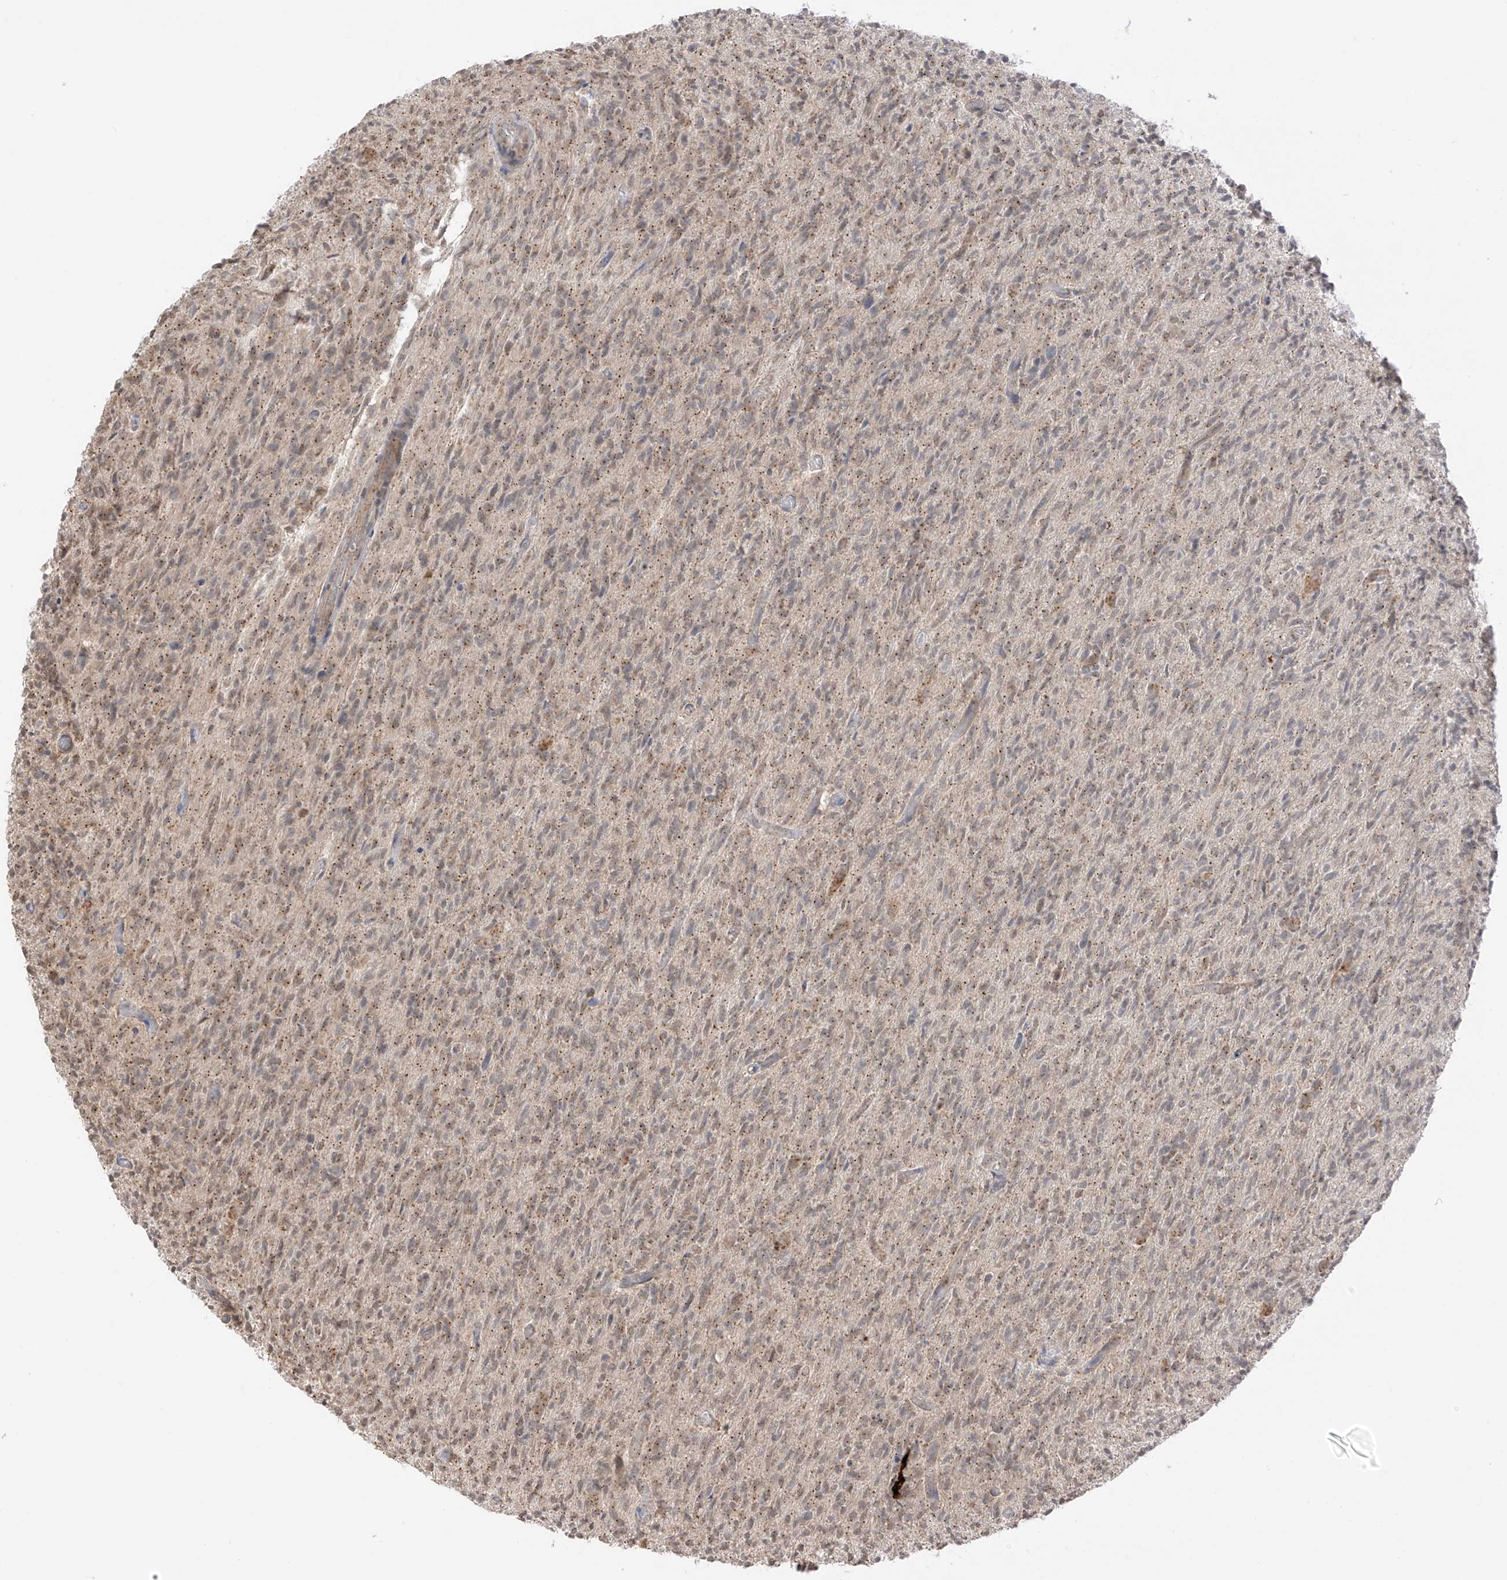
{"staining": {"intensity": "moderate", "quantity": "25%-75%", "location": "cytoplasmic/membranous"}, "tissue": "glioma", "cell_type": "Tumor cells", "image_type": "cancer", "snomed": [{"axis": "morphology", "description": "Glioma, malignant, High grade"}, {"axis": "topography", "description": "Brain"}], "caption": "Immunohistochemical staining of human glioma exhibits medium levels of moderate cytoplasmic/membranous protein positivity in about 25%-75% of tumor cells.", "gene": "N4BP3", "patient": {"sex": "female", "age": 57}}